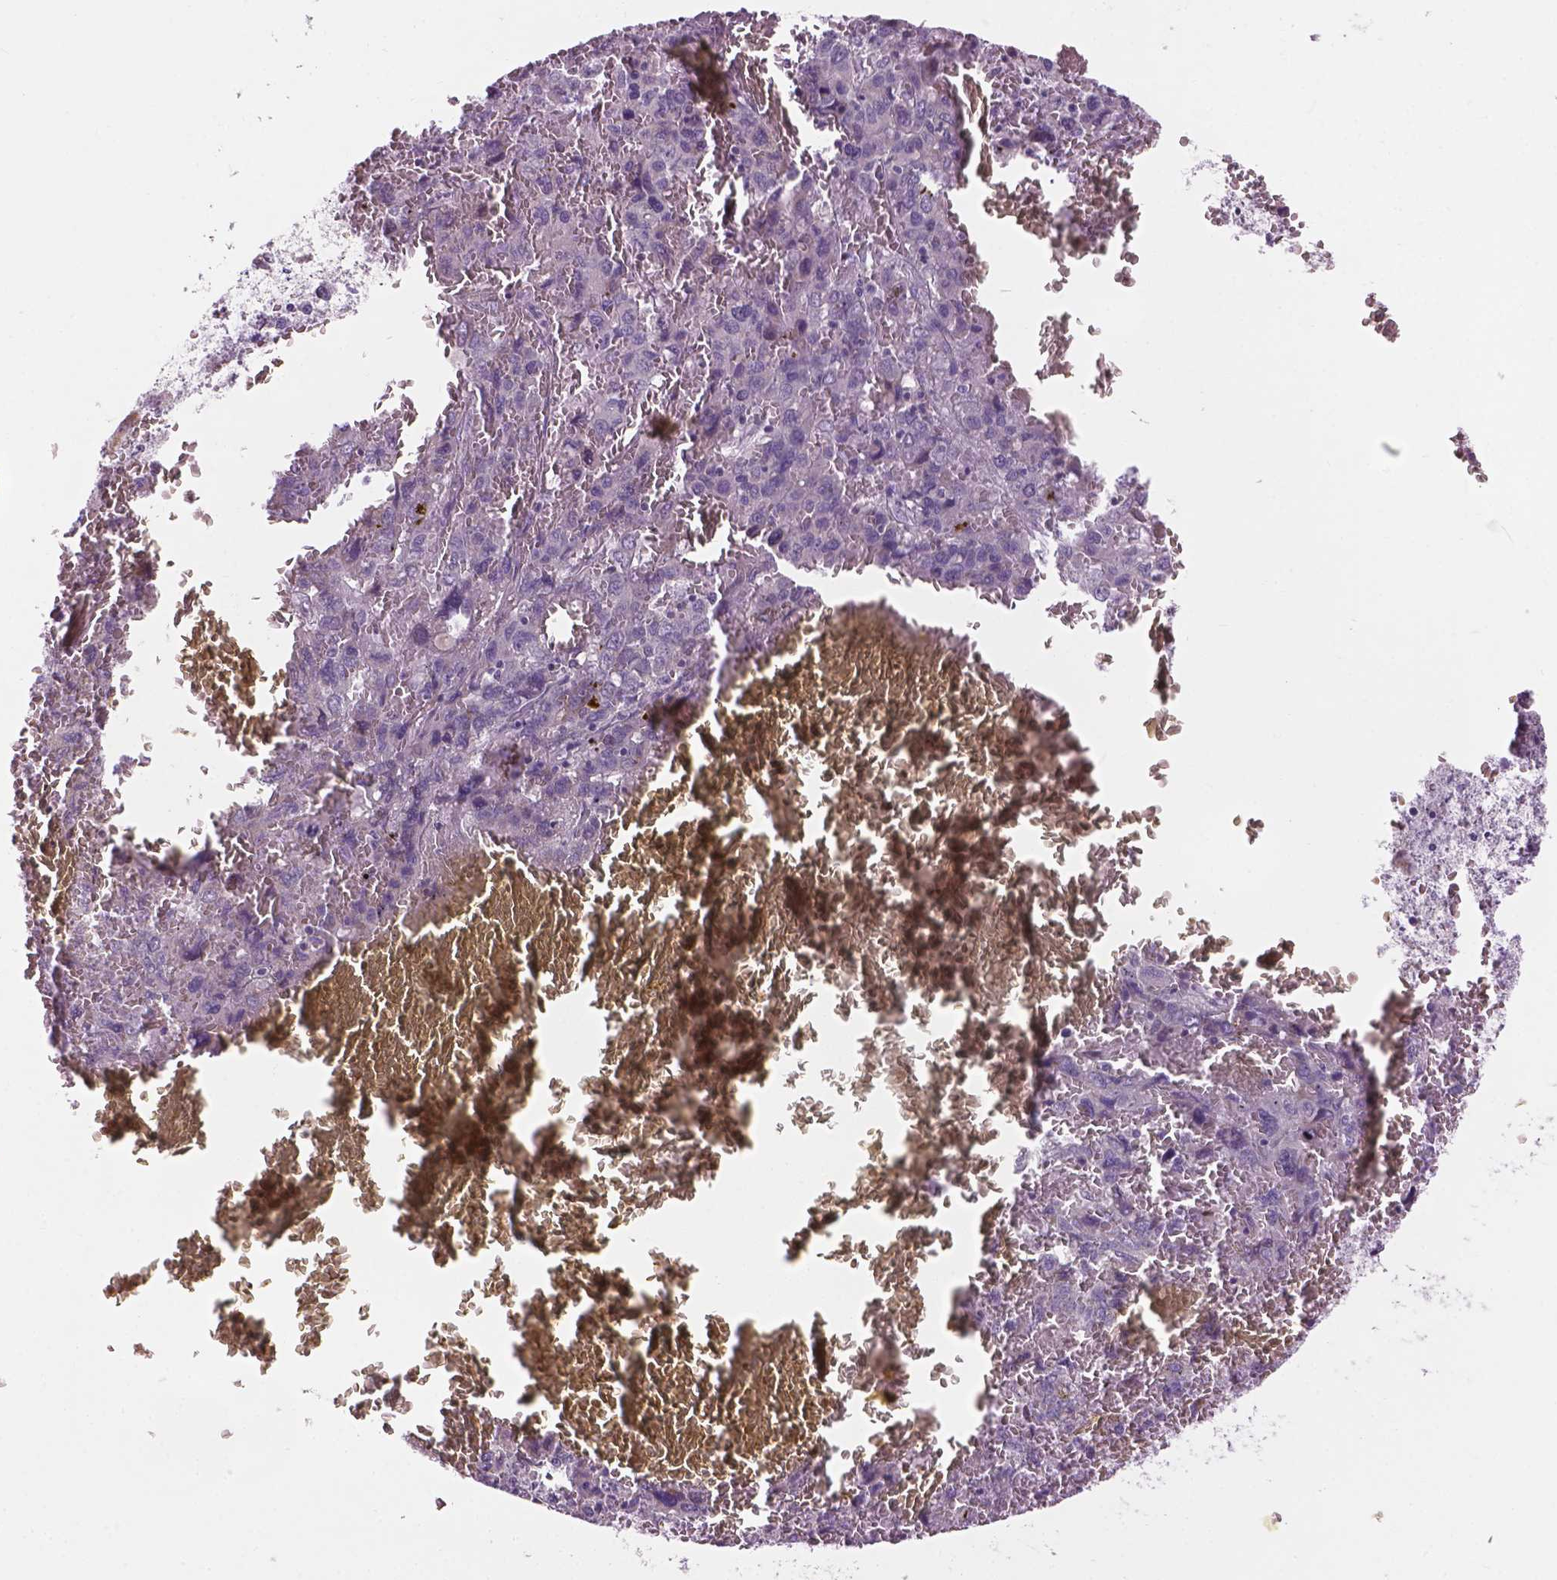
{"staining": {"intensity": "negative", "quantity": "none", "location": "none"}, "tissue": "liver cancer", "cell_type": "Tumor cells", "image_type": "cancer", "snomed": [{"axis": "morphology", "description": "Carcinoma, Hepatocellular, NOS"}, {"axis": "topography", "description": "Liver"}], "caption": "An IHC photomicrograph of liver cancer (hepatocellular carcinoma) is shown. There is no staining in tumor cells of liver cancer (hepatocellular carcinoma). (Stains: DAB IHC with hematoxylin counter stain, Microscopy: brightfield microscopy at high magnification).", "gene": "CFAP126", "patient": {"sex": "male", "age": 69}}